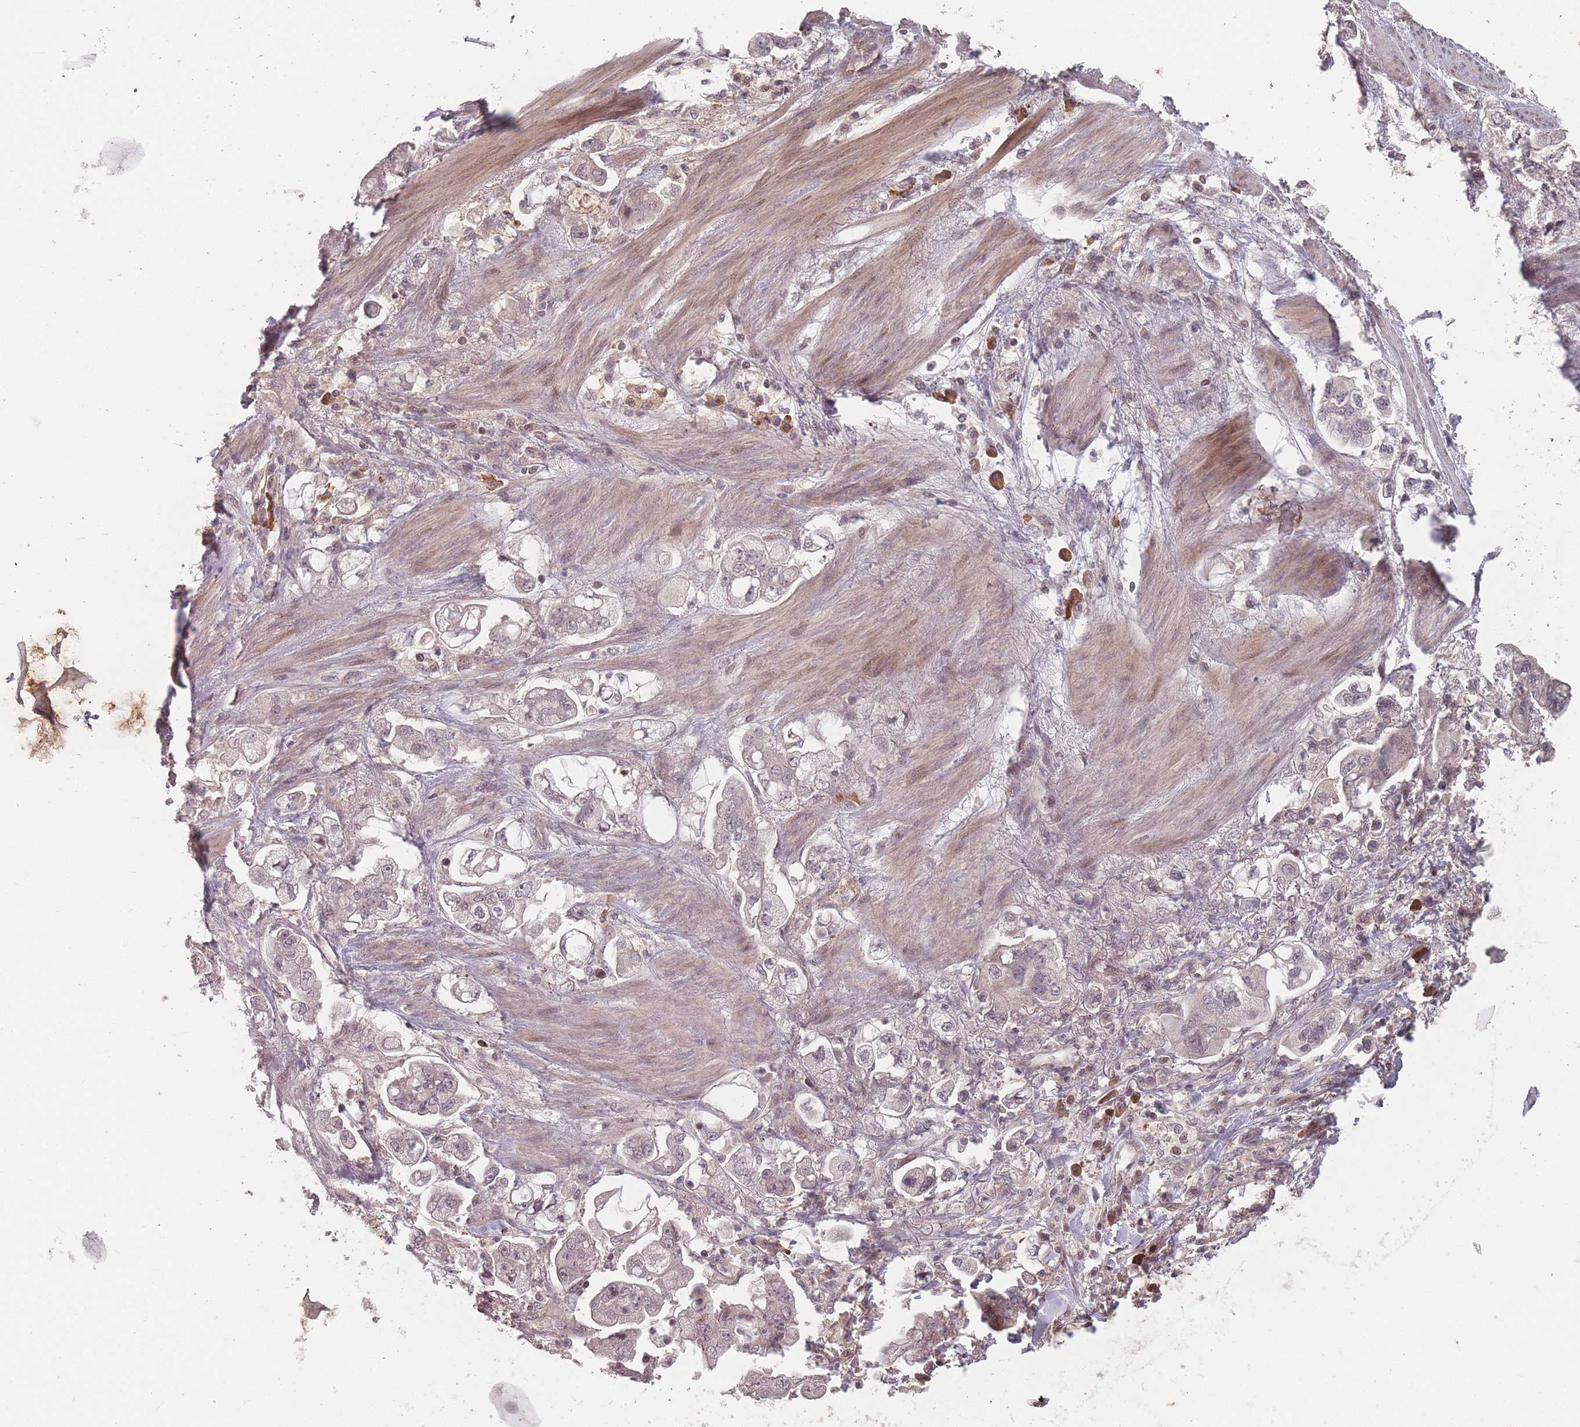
{"staining": {"intensity": "negative", "quantity": "none", "location": "none"}, "tissue": "stomach cancer", "cell_type": "Tumor cells", "image_type": "cancer", "snomed": [{"axis": "morphology", "description": "Adenocarcinoma, NOS"}, {"axis": "topography", "description": "Stomach"}], "caption": "Tumor cells are negative for brown protein staining in adenocarcinoma (stomach).", "gene": "HAGH", "patient": {"sex": "male", "age": 62}}